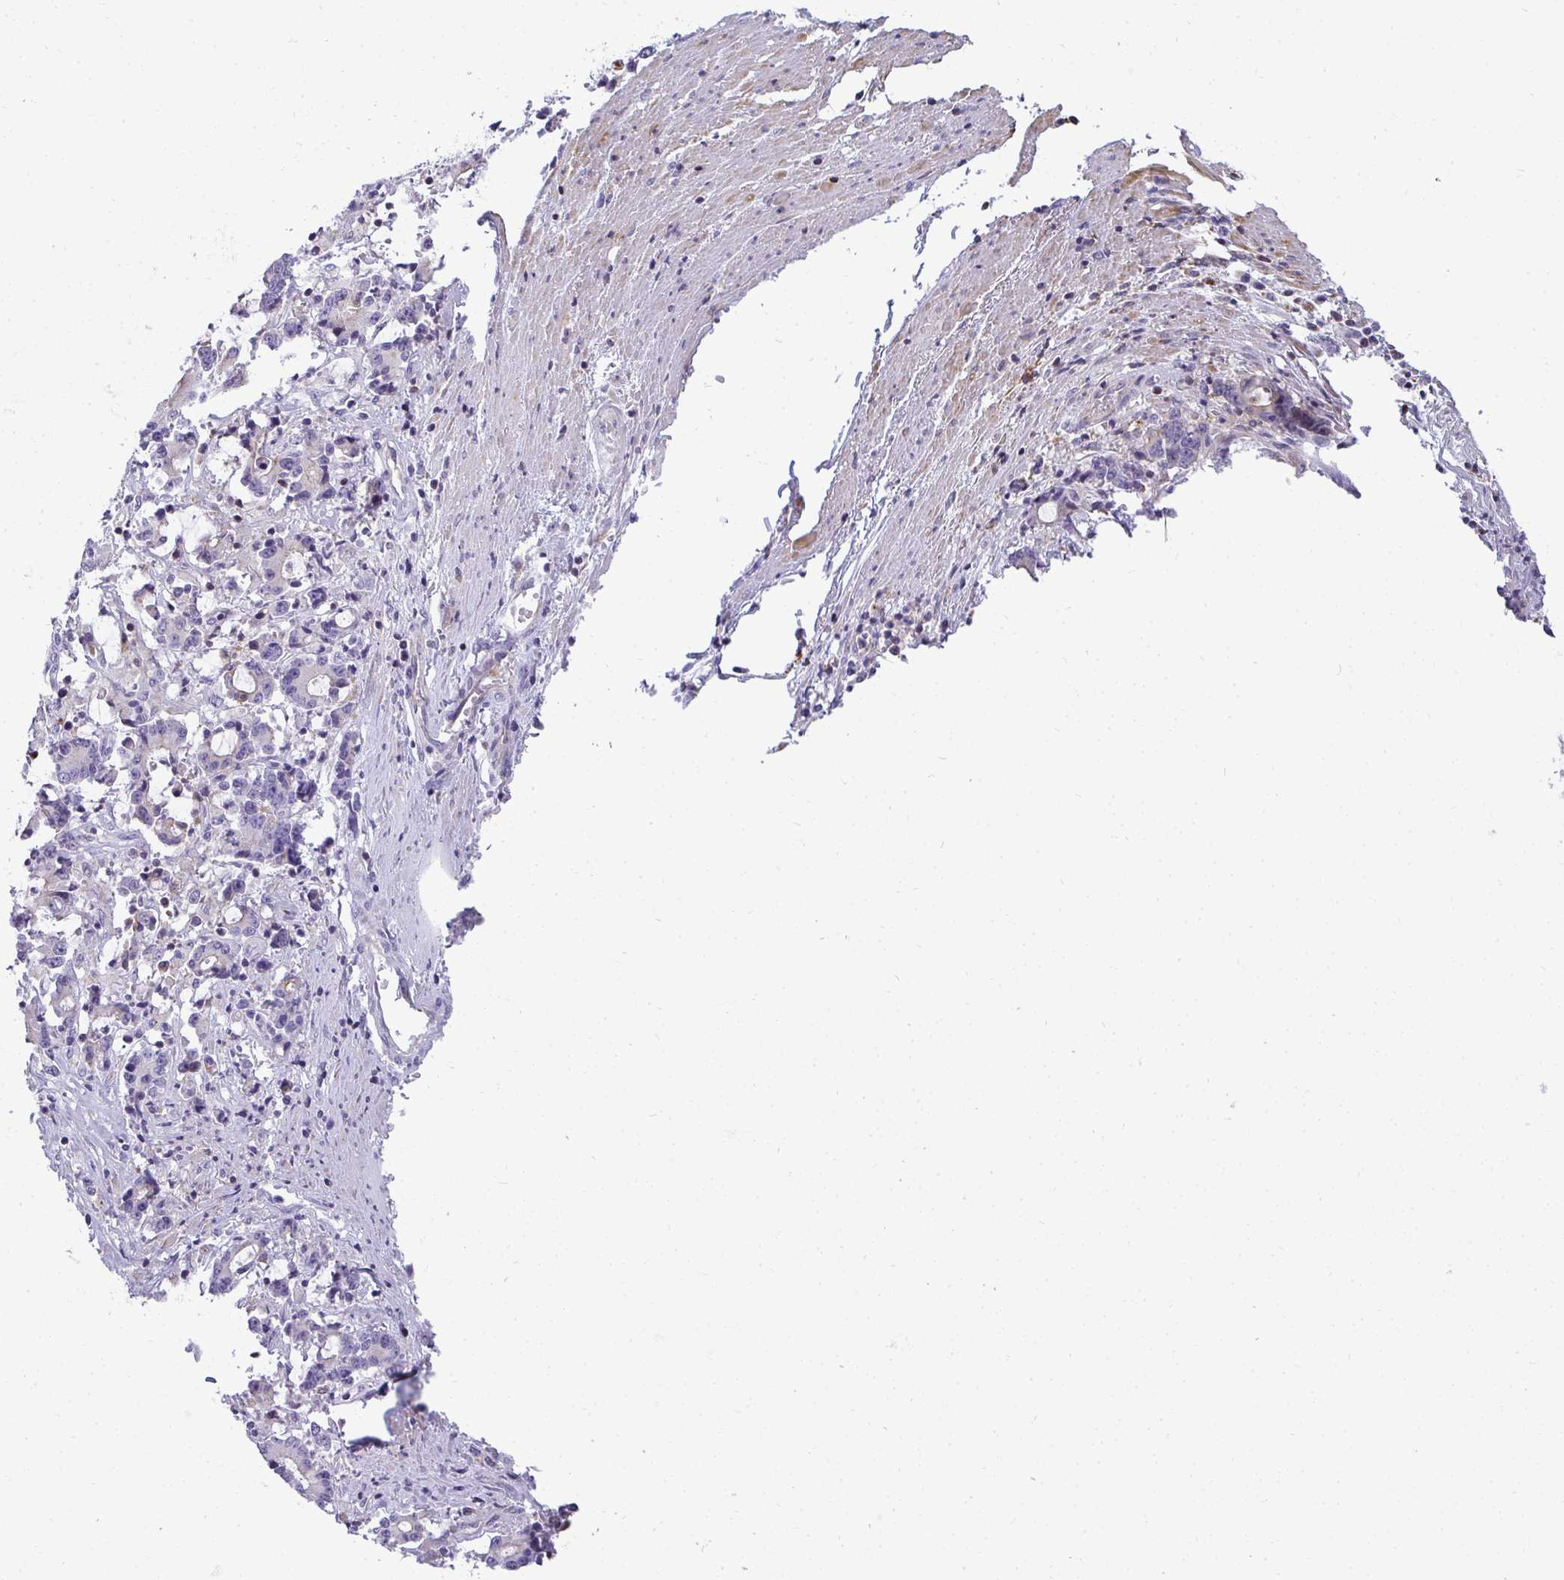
{"staining": {"intensity": "moderate", "quantity": "<25%", "location": "cytoplasmic/membranous"}, "tissue": "stomach cancer", "cell_type": "Tumor cells", "image_type": "cancer", "snomed": [{"axis": "morphology", "description": "Adenocarcinoma, NOS"}, {"axis": "topography", "description": "Stomach, upper"}], "caption": "A low amount of moderate cytoplasmic/membranous expression is appreciated in approximately <25% of tumor cells in stomach cancer (adenocarcinoma) tissue.", "gene": "AK5", "patient": {"sex": "male", "age": 68}}